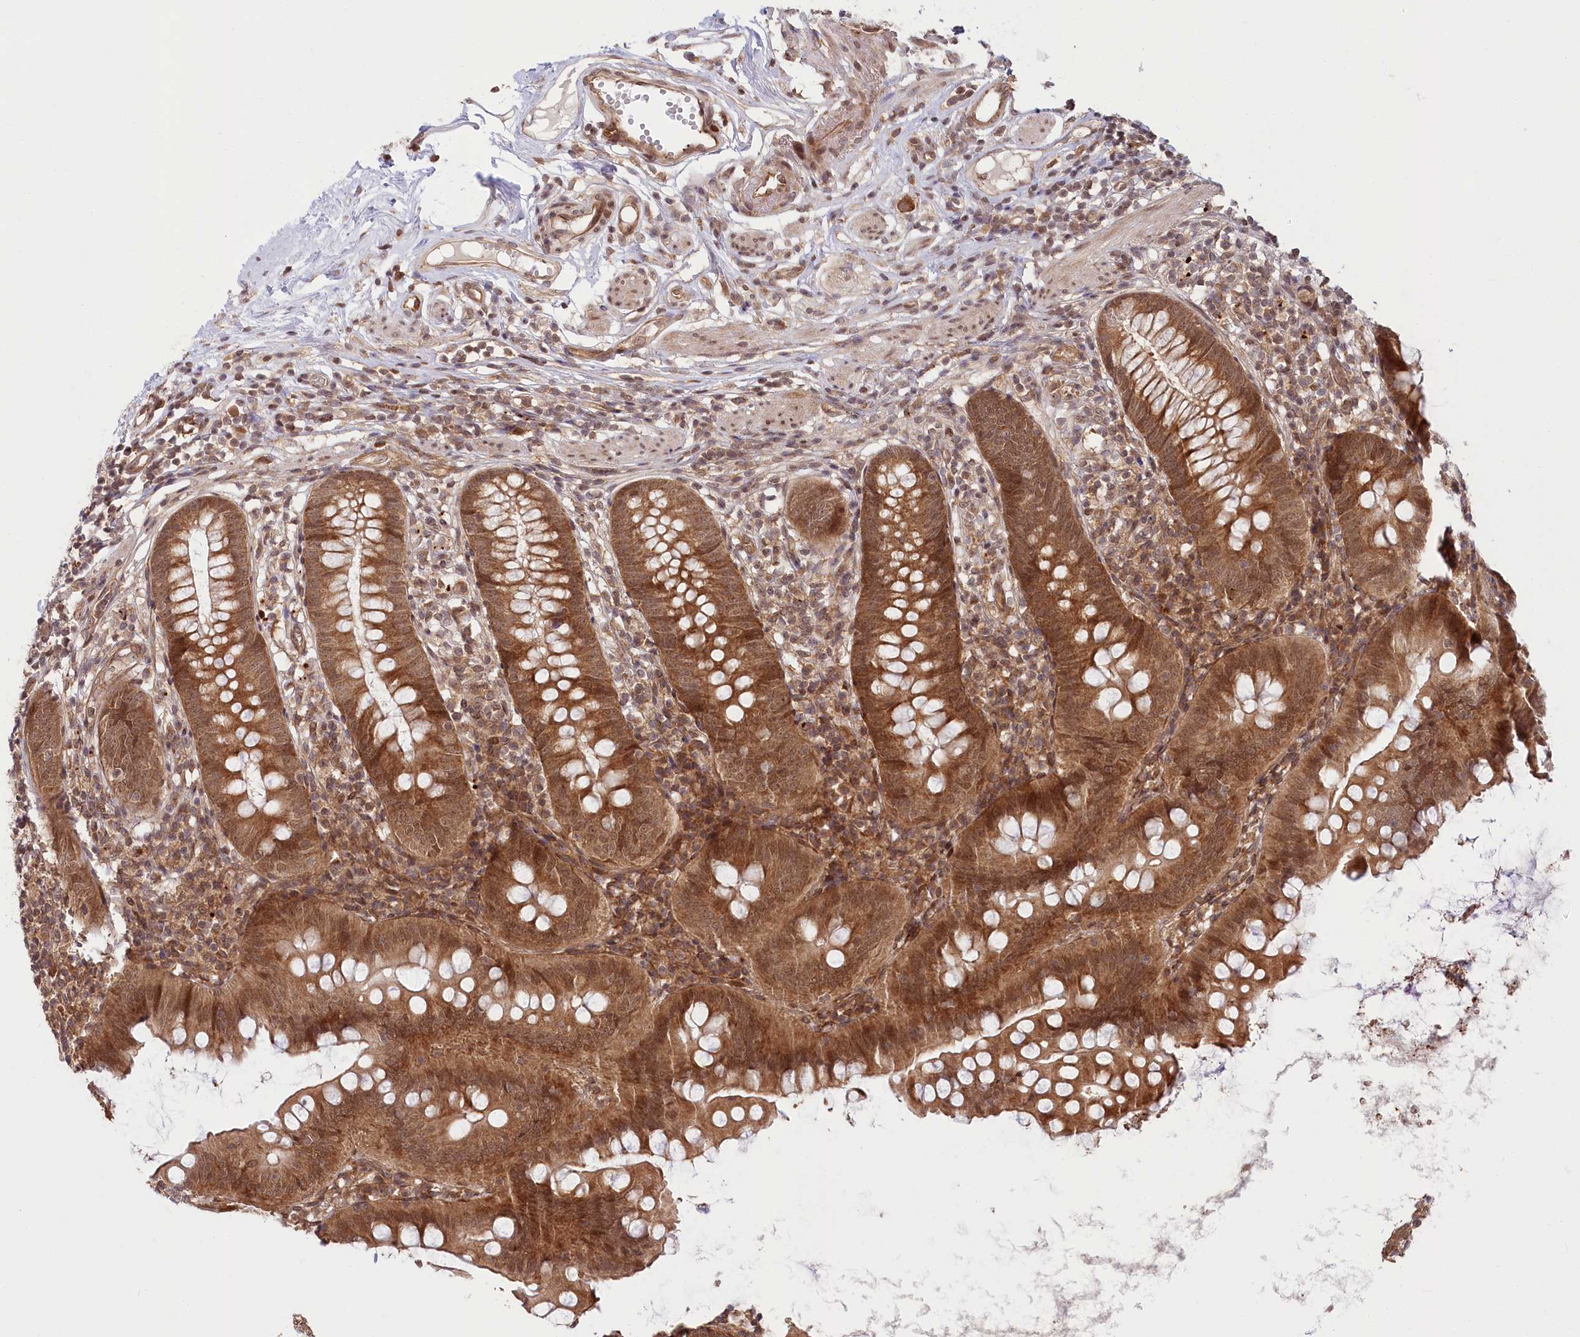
{"staining": {"intensity": "strong", "quantity": ">75%", "location": "cytoplasmic/membranous,nuclear"}, "tissue": "appendix", "cell_type": "Glandular cells", "image_type": "normal", "snomed": [{"axis": "morphology", "description": "Normal tissue, NOS"}, {"axis": "topography", "description": "Appendix"}], "caption": "IHC (DAB) staining of normal human appendix reveals strong cytoplasmic/membranous,nuclear protein expression in about >75% of glandular cells.", "gene": "CEP70", "patient": {"sex": "female", "age": 62}}